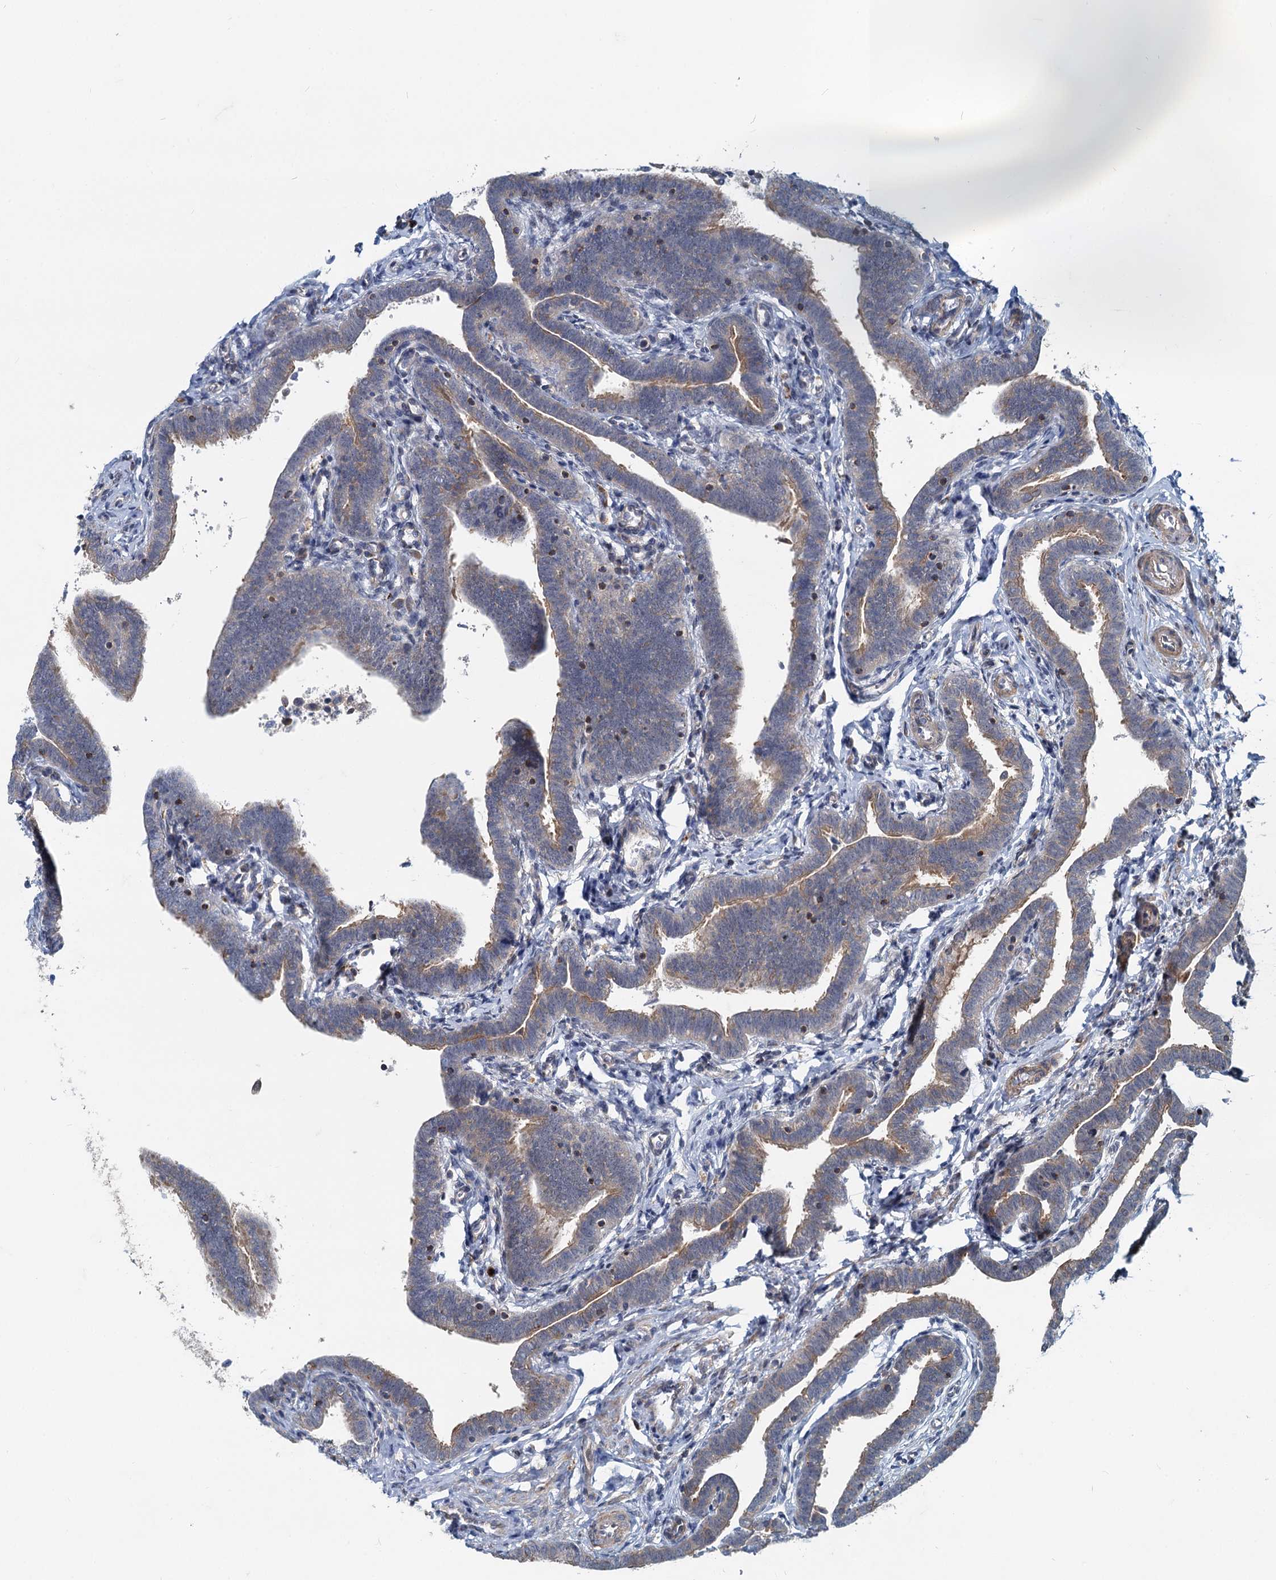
{"staining": {"intensity": "moderate", "quantity": "25%-75%", "location": "cytoplasmic/membranous"}, "tissue": "fallopian tube", "cell_type": "Glandular cells", "image_type": "normal", "snomed": [{"axis": "morphology", "description": "Normal tissue, NOS"}, {"axis": "topography", "description": "Fallopian tube"}], "caption": "Immunohistochemical staining of normal fallopian tube reveals medium levels of moderate cytoplasmic/membranous positivity in approximately 25%-75% of glandular cells. The staining is performed using DAB brown chromogen to label protein expression. The nuclei are counter-stained blue using hematoxylin.", "gene": "ADCY2", "patient": {"sex": "female", "age": 36}}